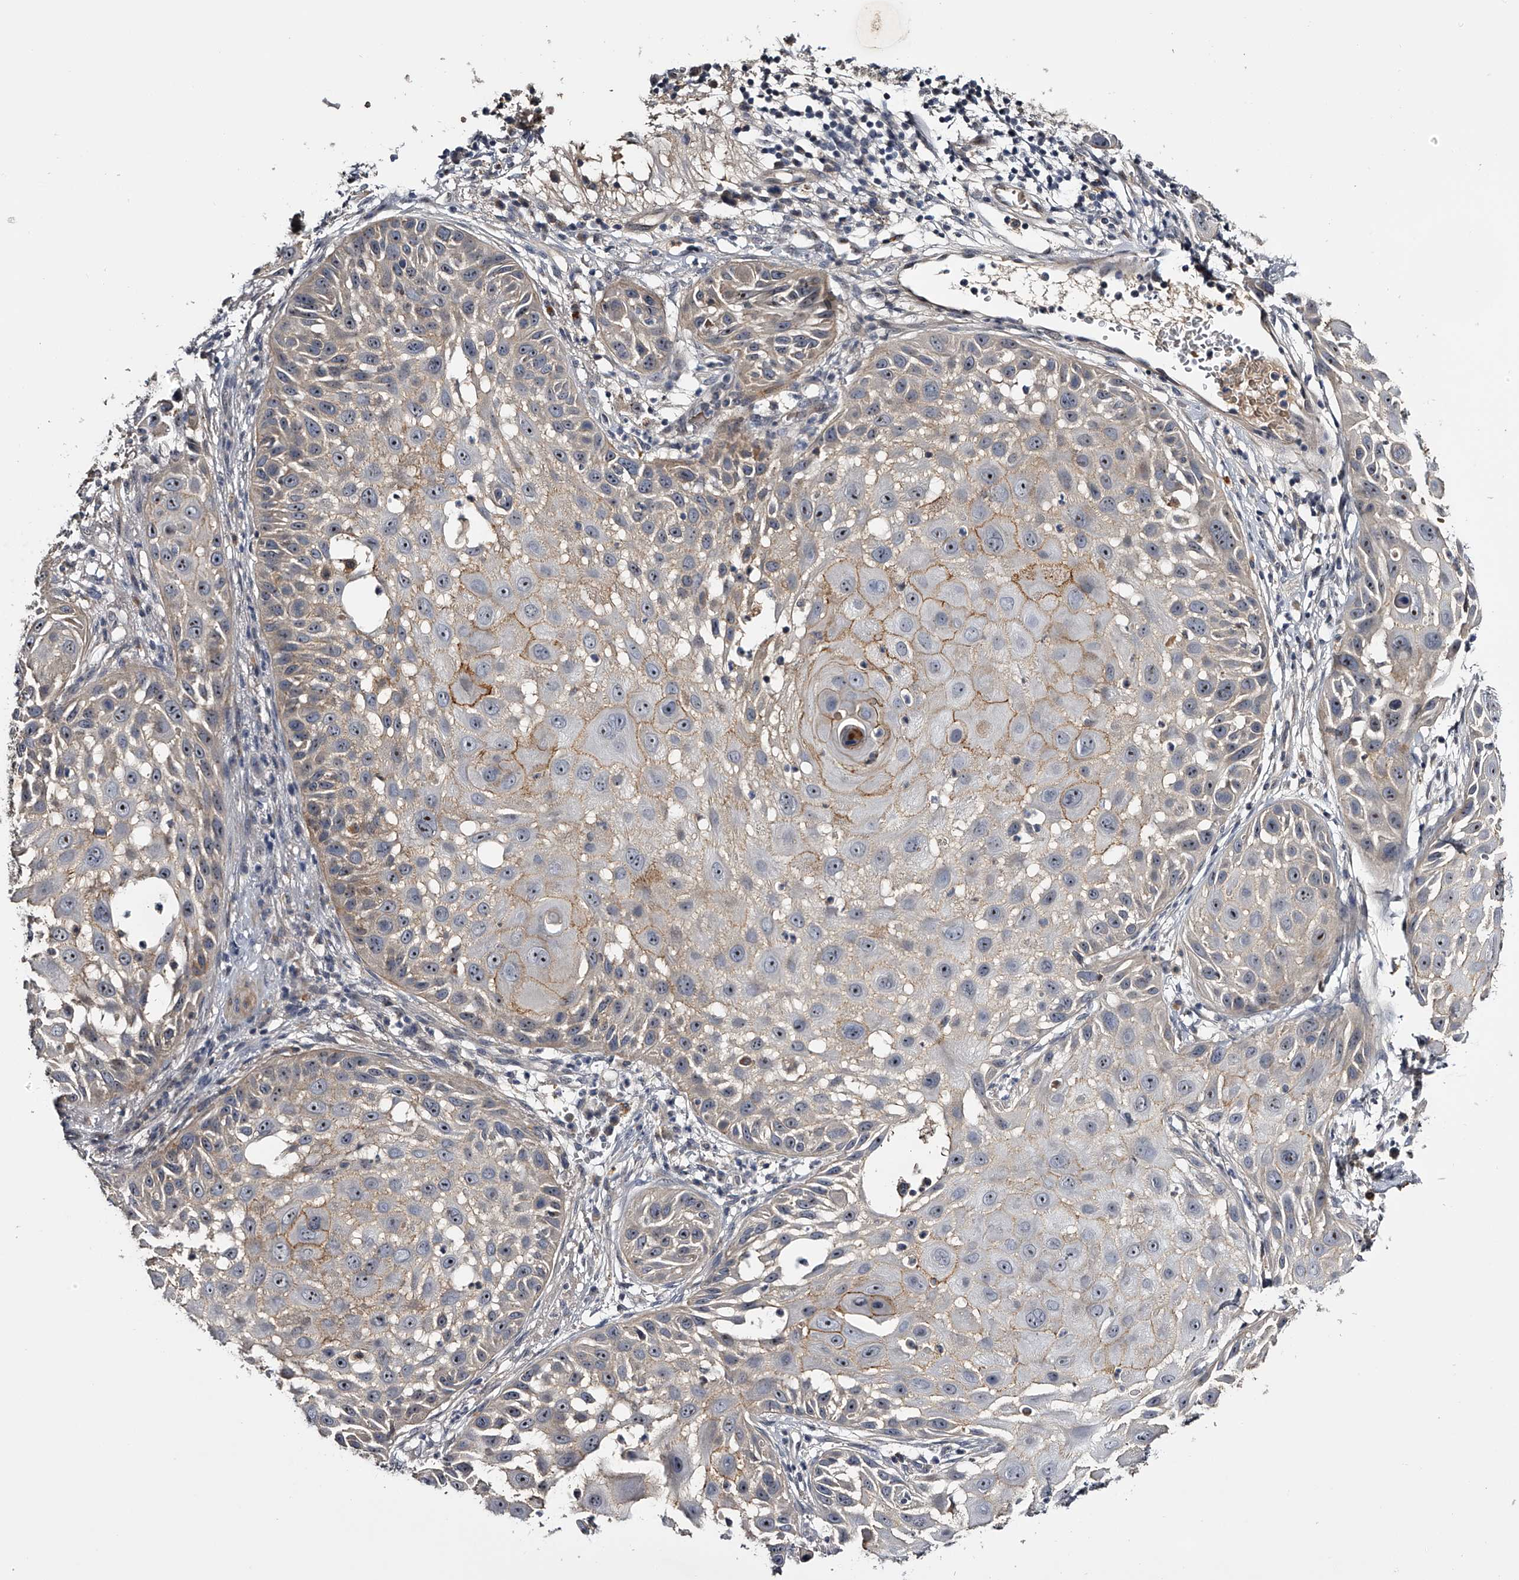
{"staining": {"intensity": "moderate", "quantity": "25%-75%", "location": "cytoplasmic/membranous,nuclear"}, "tissue": "skin cancer", "cell_type": "Tumor cells", "image_type": "cancer", "snomed": [{"axis": "morphology", "description": "Squamous cell carcinoma, NOS"}, {"axis": "topography", "description": "Skin"}], "caption": "Human skin squamous cell carcinoma stained for a protein (brown) reveals moderate cytoplasmic/membranous and nuclear positive positivity in approximately 25%-75% of tumor cells.", "gene": "MDN1", "patient": {"sex": "female", "age": 44}}